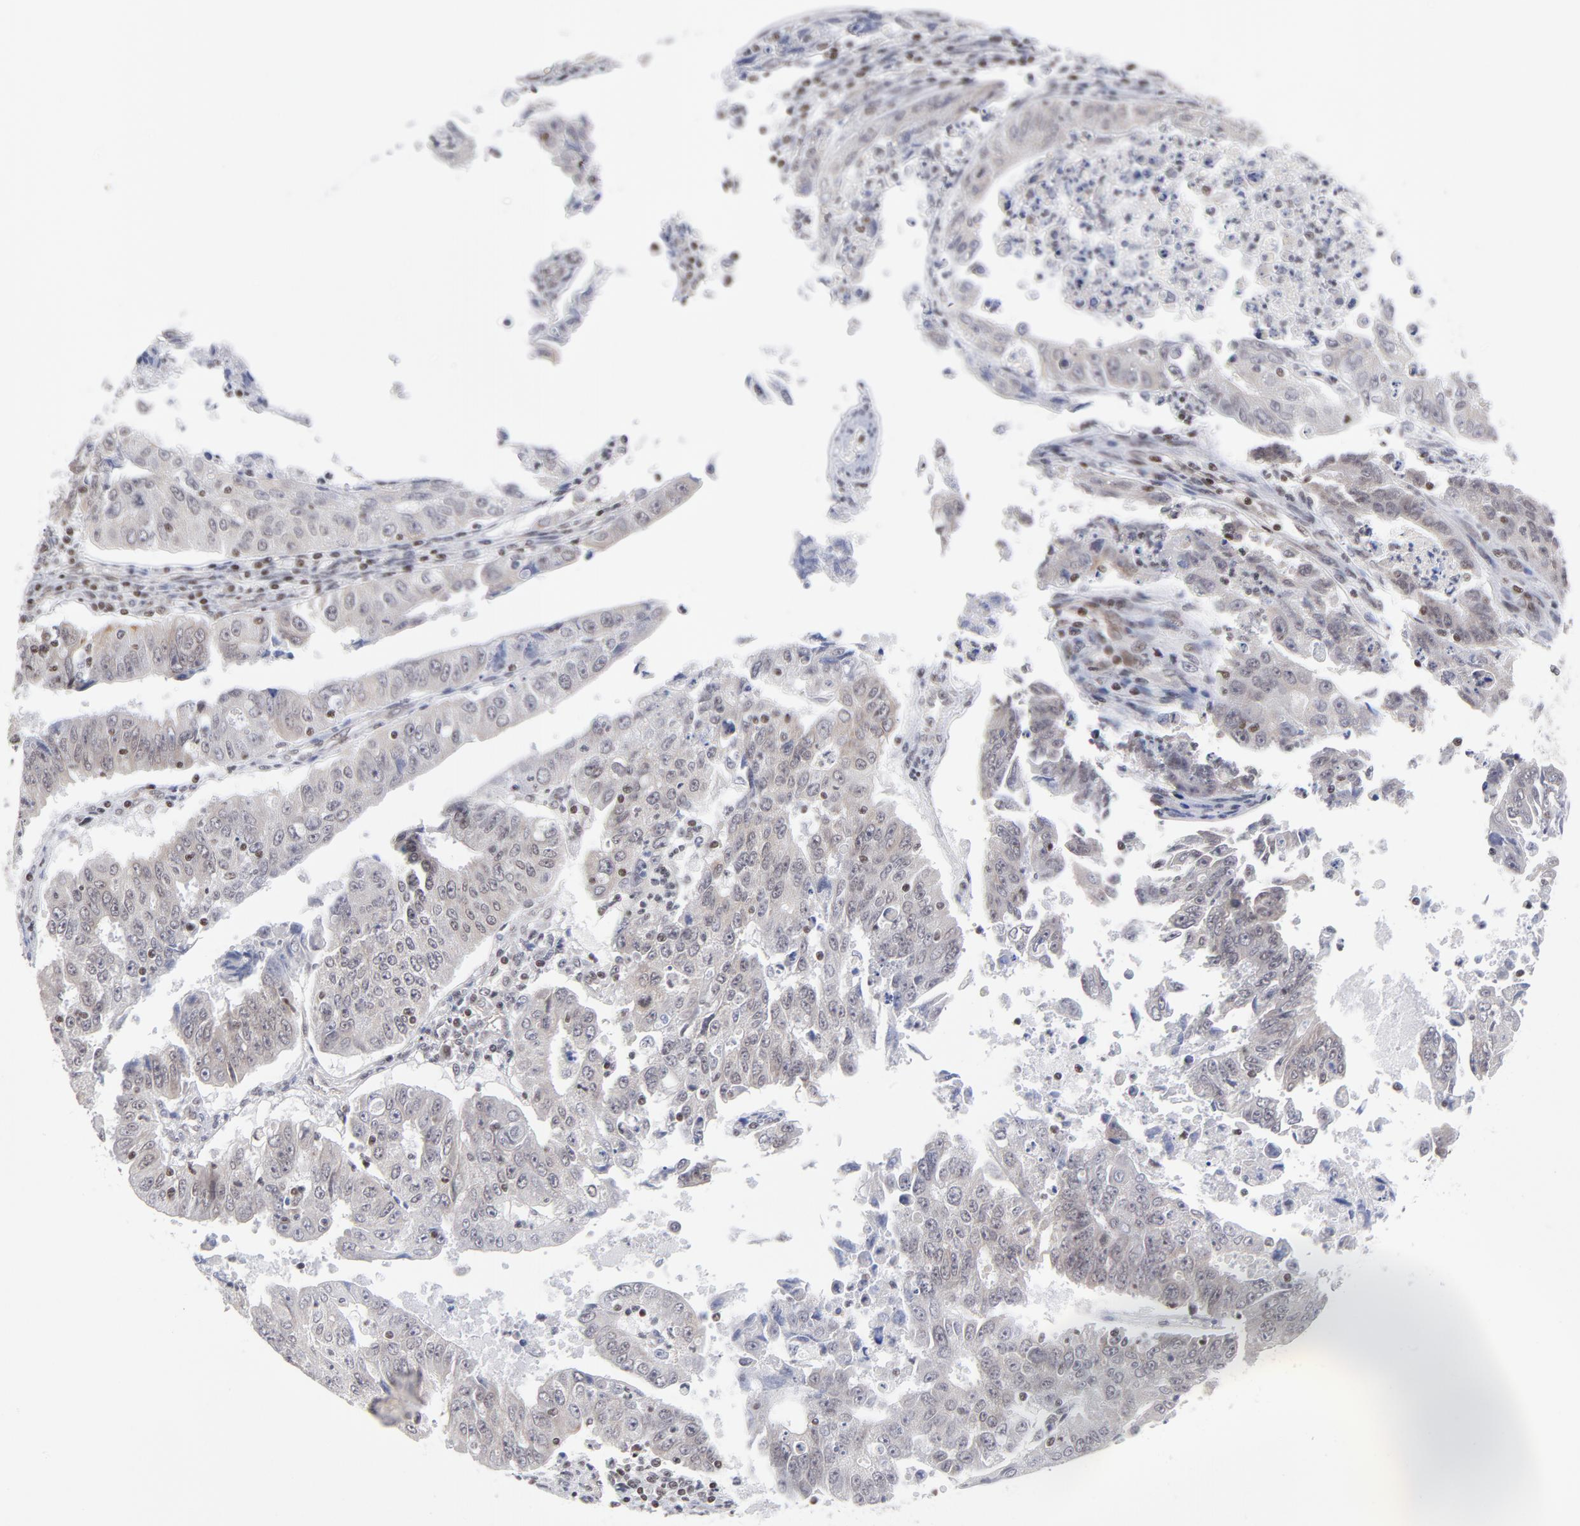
{"staining": {"intensity": "negative", "quantity": "none", "location": "none"}, "tissue": "endometrial cancer", "cell_type": "Tumor cells", "image_type": "cancer", "snomed": [{"axis": "morphology", "description": "Adenocarcinoma, NOS"}, {"axis": "topography", "description": "Endometrium"}], "caption": "Immunohistochemistry (IHC) histopathology image of endometrial cancer stained for a protein (brown), which displays no staining in tumor cells. (DAB (3,3'-diaminobenzidine) immunohistochemistry with hematoxylin counter stain).", "gene": "CTCF", "patient": {"sex": "female", "age": 42}}